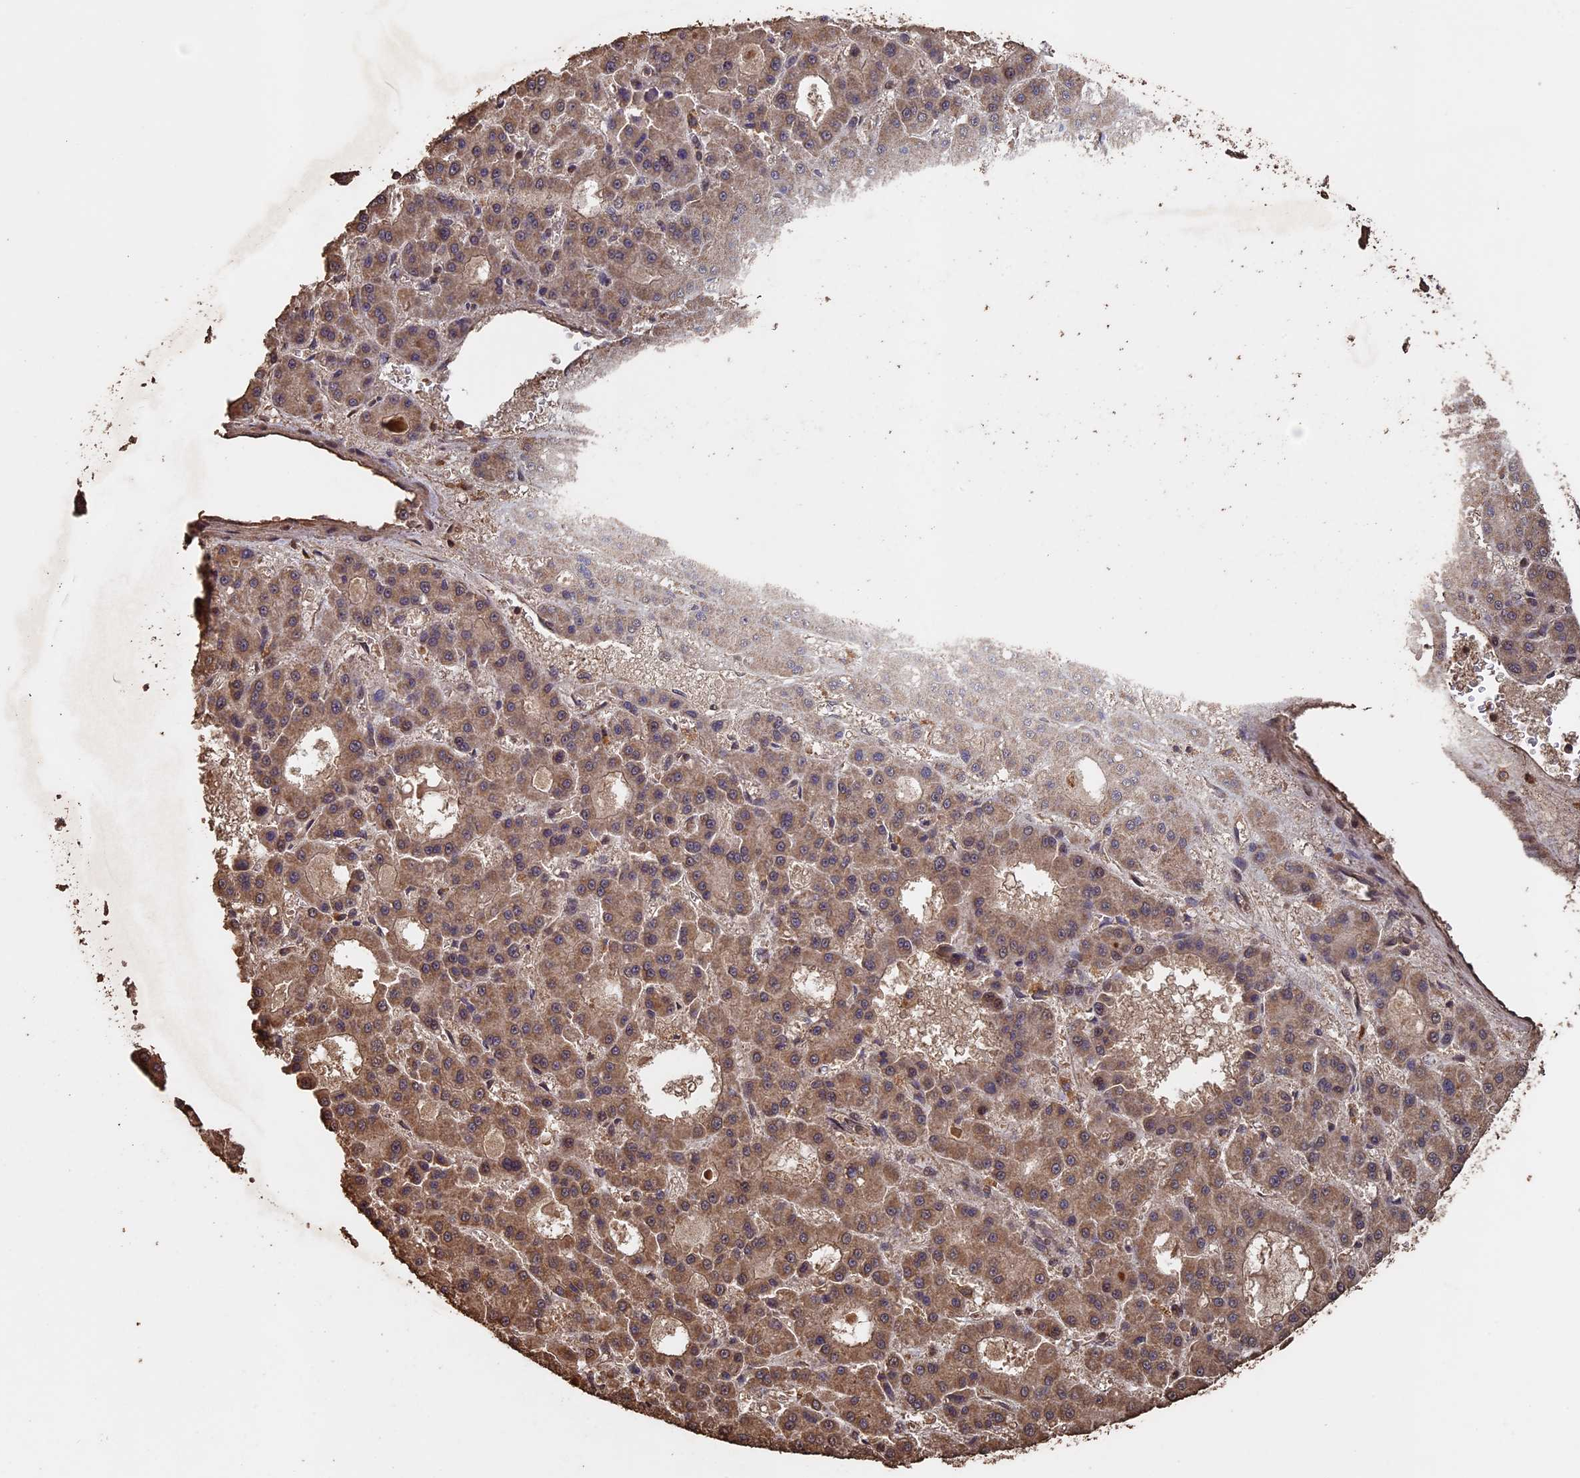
{"staining": {"intensity": "moderate", "quantity": ">75%", "location": "cytoplasmic/membranous"}, "tissue": "liver cancer", "cell_type": "Tumor cells", "image_type": "cancer", "snomed": [{"axis": "morphology", "description": "Carcinoma, Hepatocellular, NOS"}, {"axis": "topography", "description": "Liver"}], "caption": "Tumor cells demonstrate medium levels of moderate cytoplasmic/membranous expression in about >75% of cells in human hepatocellular carcinoma (liver). (Stains: DAB (3,3'-diaminobenzidine) in brown, nuclei in blue, Microscopy: brightfield microscopy at high magnification).", "gene": "HUNK", "patient": {"sex": "male", "age": 70}}